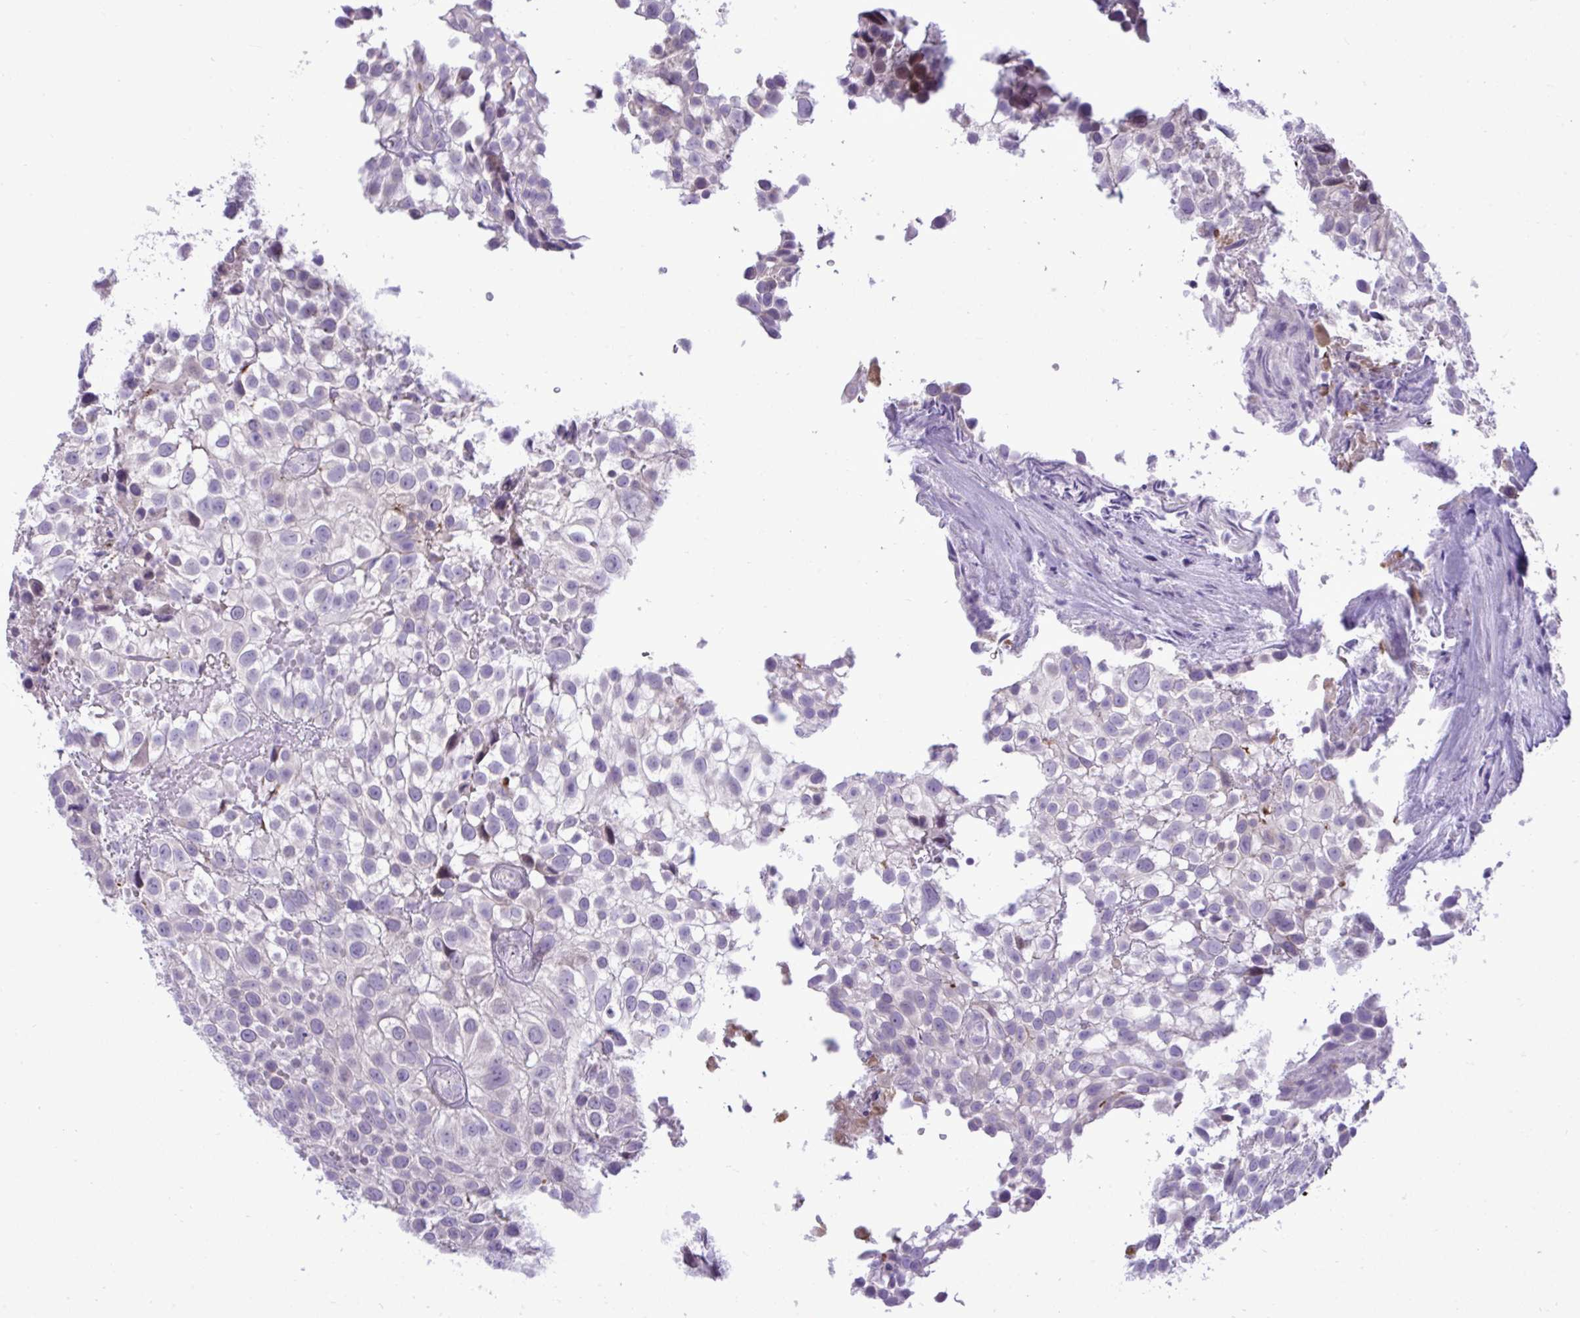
{"staining": {"intensity": "negative", "quantity": "none", "location": "none"}, "tissue": "urothelial cancer", "cell_type": "Tumor cells", "image_type": "cancer", "snomed": [{"axis": "morphology", "description": "Urothelial carcinoma, High grade"}, {"axis": "topography", "description": "Urinary bladder"}], "caption": "This is an immunohistochemistry (IHC) image of urothelial carcinoma (high-grade). There is no staining in tumor cells.", "gene": "SPAG1", "patient": {"sex": "male", "age": 56}}